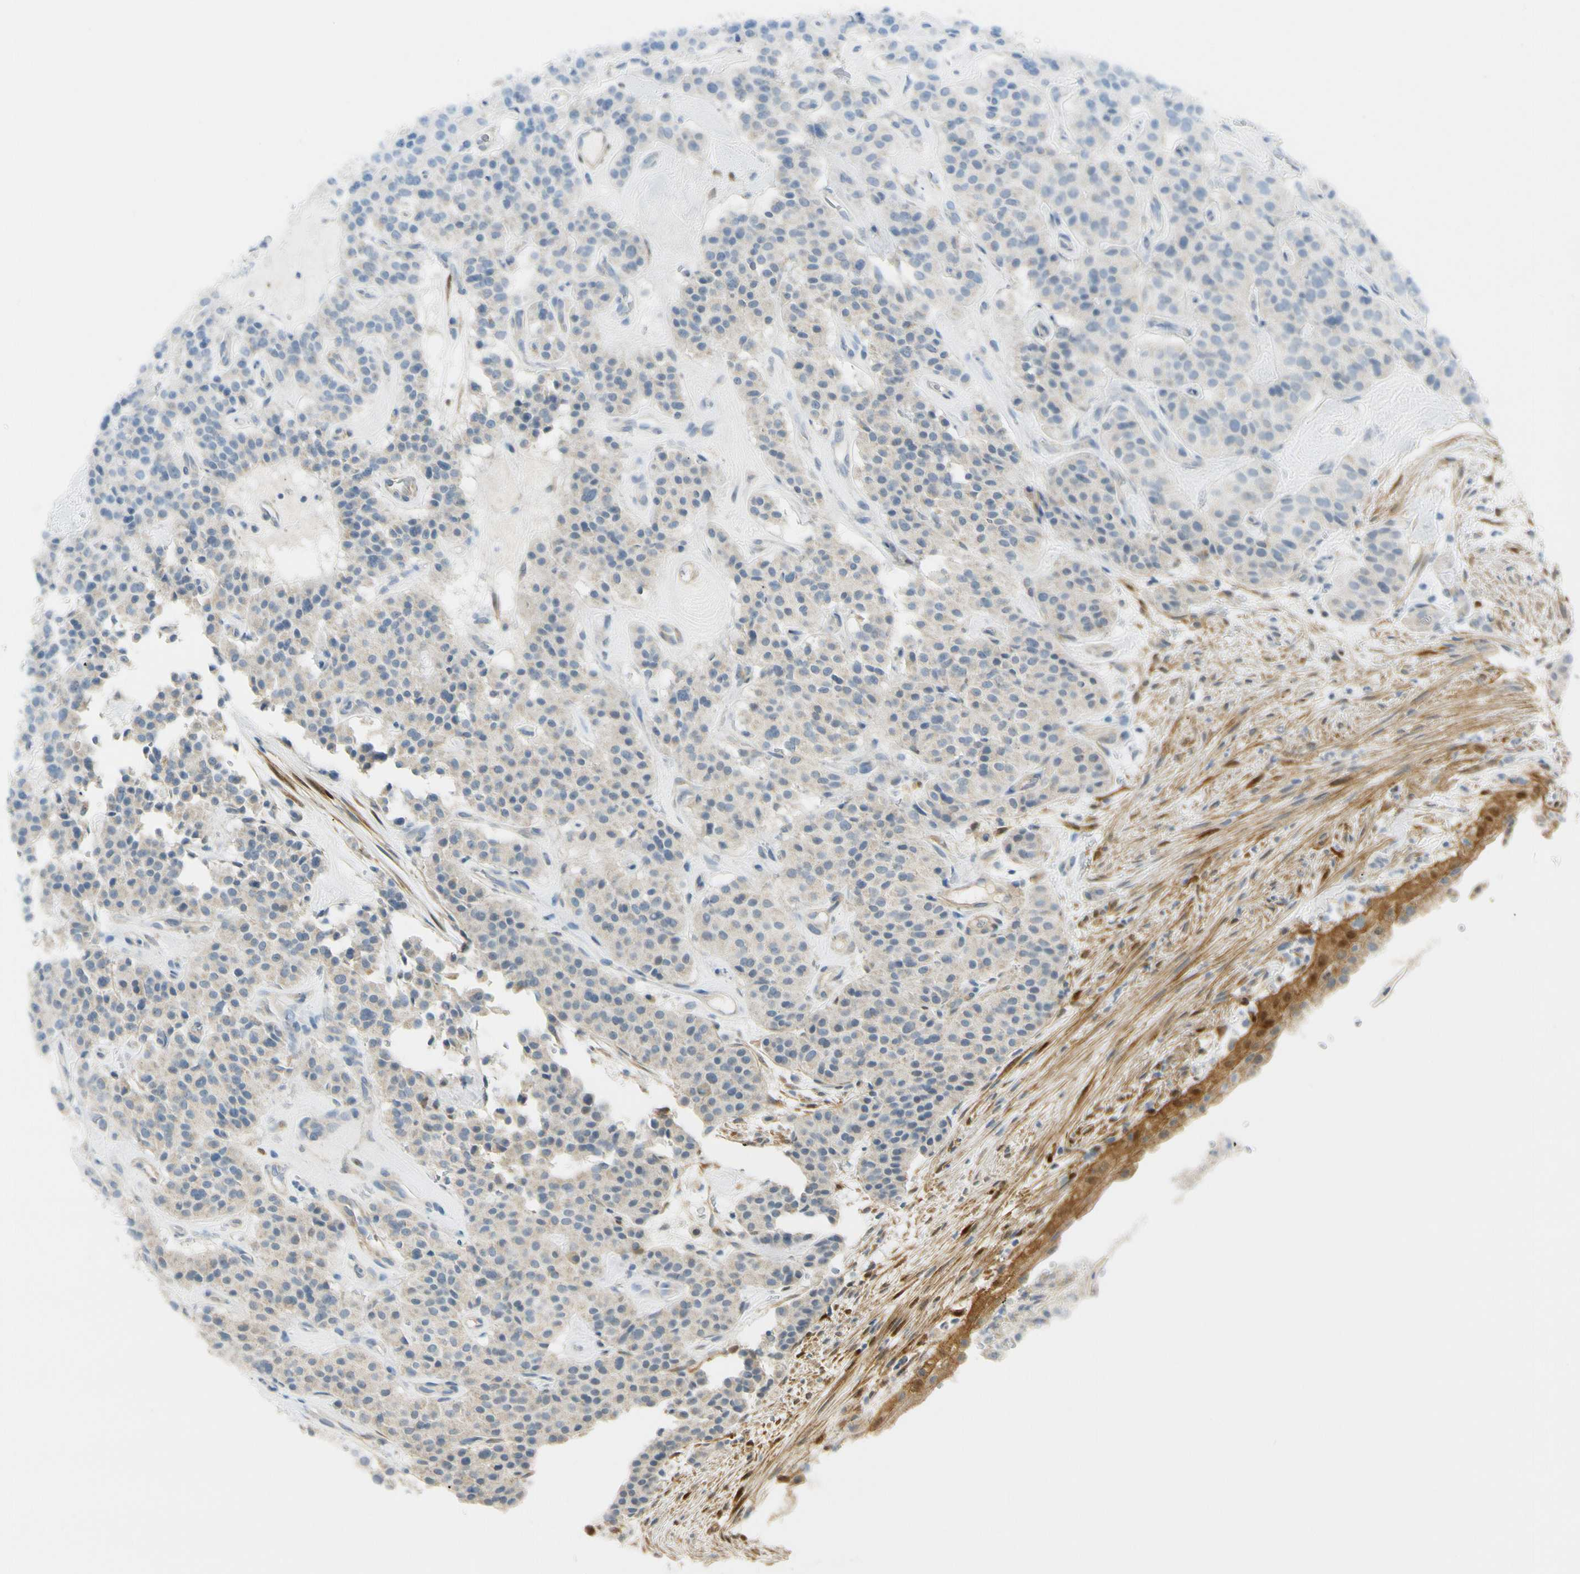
{"staining": {"intensity": "negative", "quantity": "none", "location": "none"}, "tissue": "carcinoid", "cell_type": "Tumor cells", "image_type": "cancer", "snomed": [{"axis": "morphology", "description": "Carcinoid, malignant, NOS"}, {"axis": "topography", "description": "Lung"}], "caption": "A high-resolution micrograph shows IHC staining of malignant carcinoid, which demonstrates no significant staining in tumor cells.", "gene": "FHL2", "patient": {"sex": "male", "age": 30}}